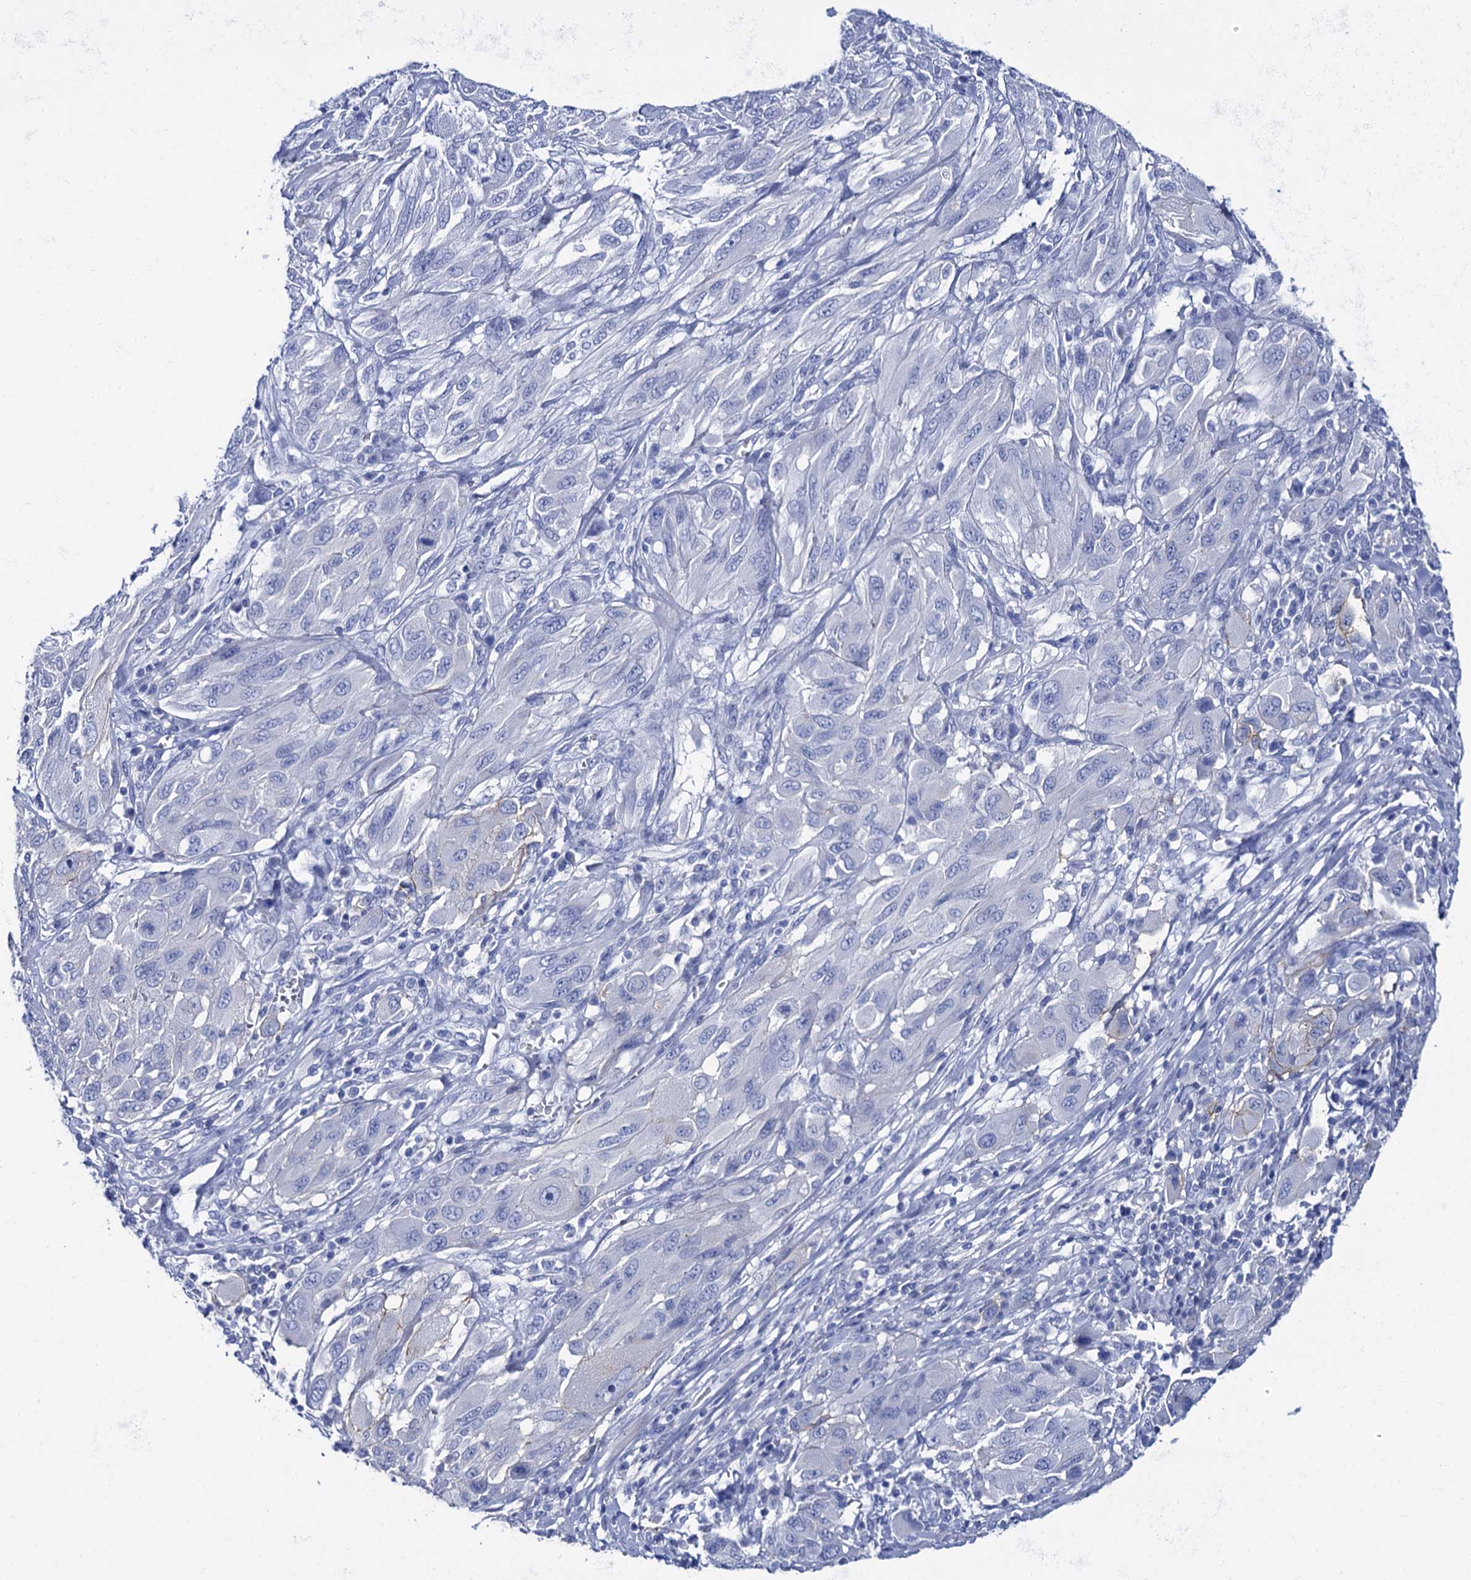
{"staining": {"intensity": "negative", "quantity": "none", "location": "none"}, "tissue": "melanoma", "cell_type": "Tumor cells", "image_type": "cancer", "snomed": [{"axis": "morphology", "description": "Malignant melanoma, NOS"}, {"axis": "topography", "description": "Skin"}], "caption": "A photomicrograph of human malignant melanoma is negative for staining in tumor cells. (Brightfield microscopy of DAB immunohistochemistry (IHC) at high magnification).", "gene": "RAB3IP", "patient": {"sex": "female", "age": 91}}